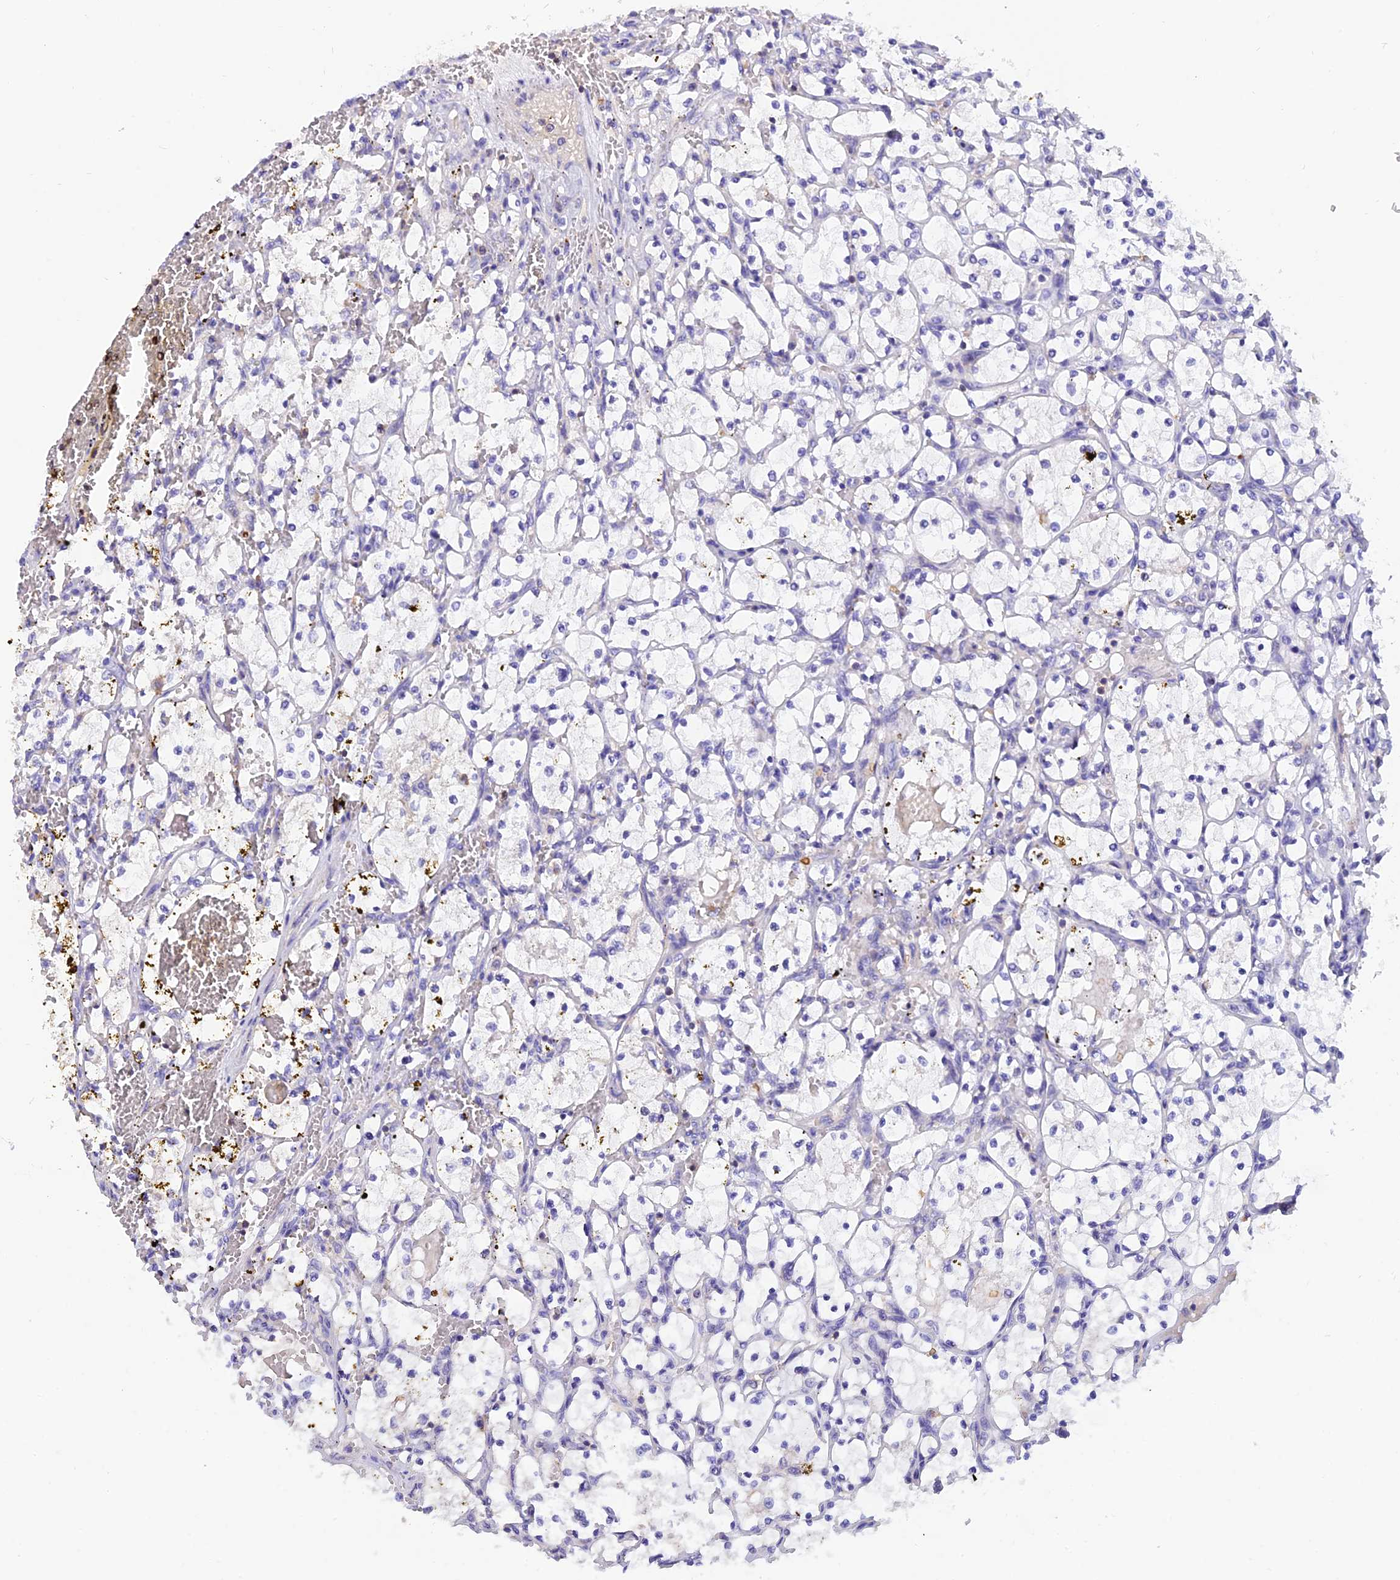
{"staining": {"intensity": "negative", "quantity": "none", "location": "none"}, "tissue": "renal cancer", "cell_type": "Tumor cells", "image_type": "cancer", "snomed": [{"axis": "morphology", "description": "Adenocarcinoma, NOS"}, {"axis": "topography", "description": "Kidney"}], "caption": "A histopathology image of renal adenocarcinoma stained for a protein reveals no brown staining in tumor cells.", "gene": "LPXN", "patient": {"sex": "female", "age": 69}}